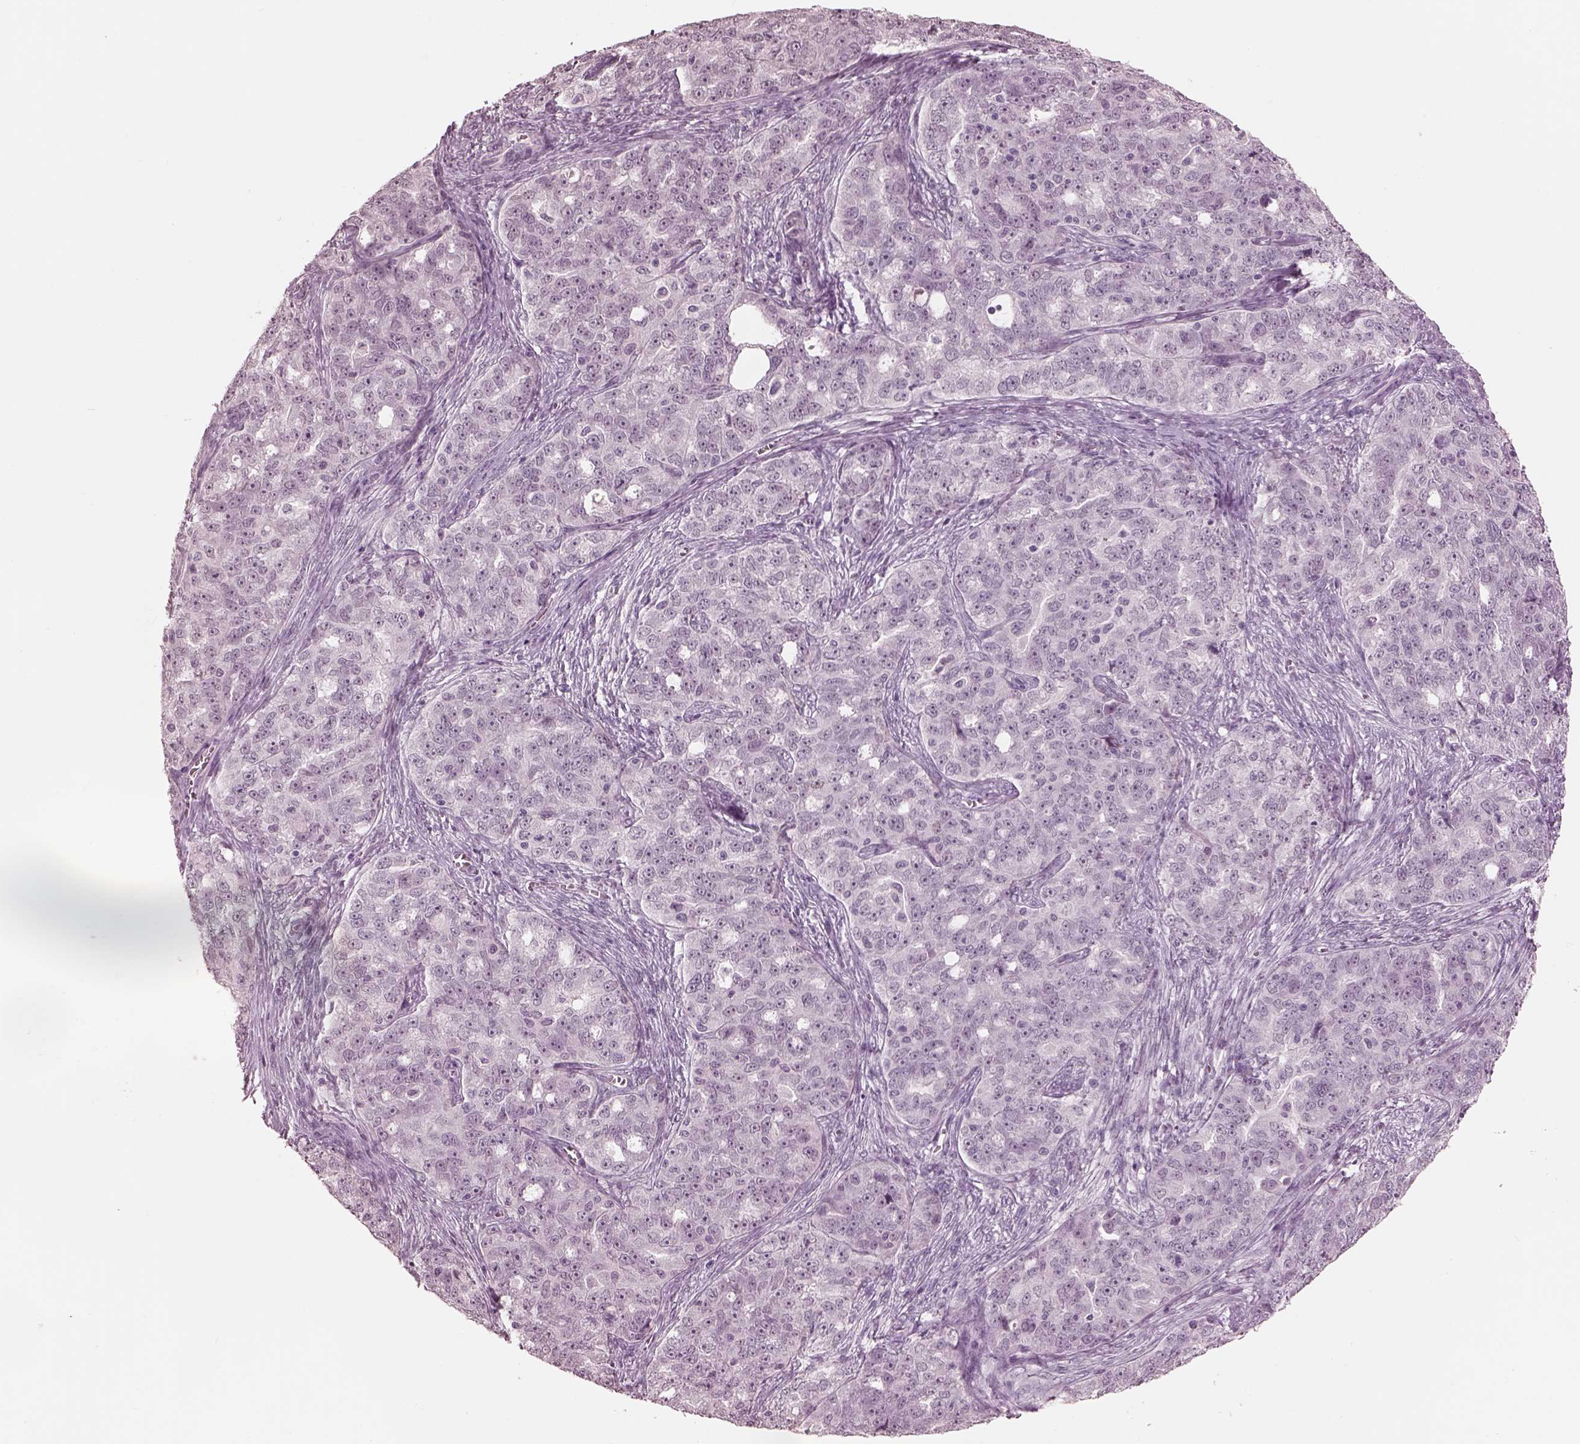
{"staining": {"intensity": "negative", "quantity": "none", "location": "none"}, "tissue": "ovarian cancer", "cell_type": "Tumor cells", "image_type": "cancer", "snomed": [{"axis": "morphology", "description": "Cystadenocarcinoma, serous, NOS"}, {"axis": "topography", "description": "Ovary"}], "caption": "Tumor cells are negative for protein expression in human ovarian cancer.", "gene": "GARIN4", "patient": {"sex": "female", "age": 51}}